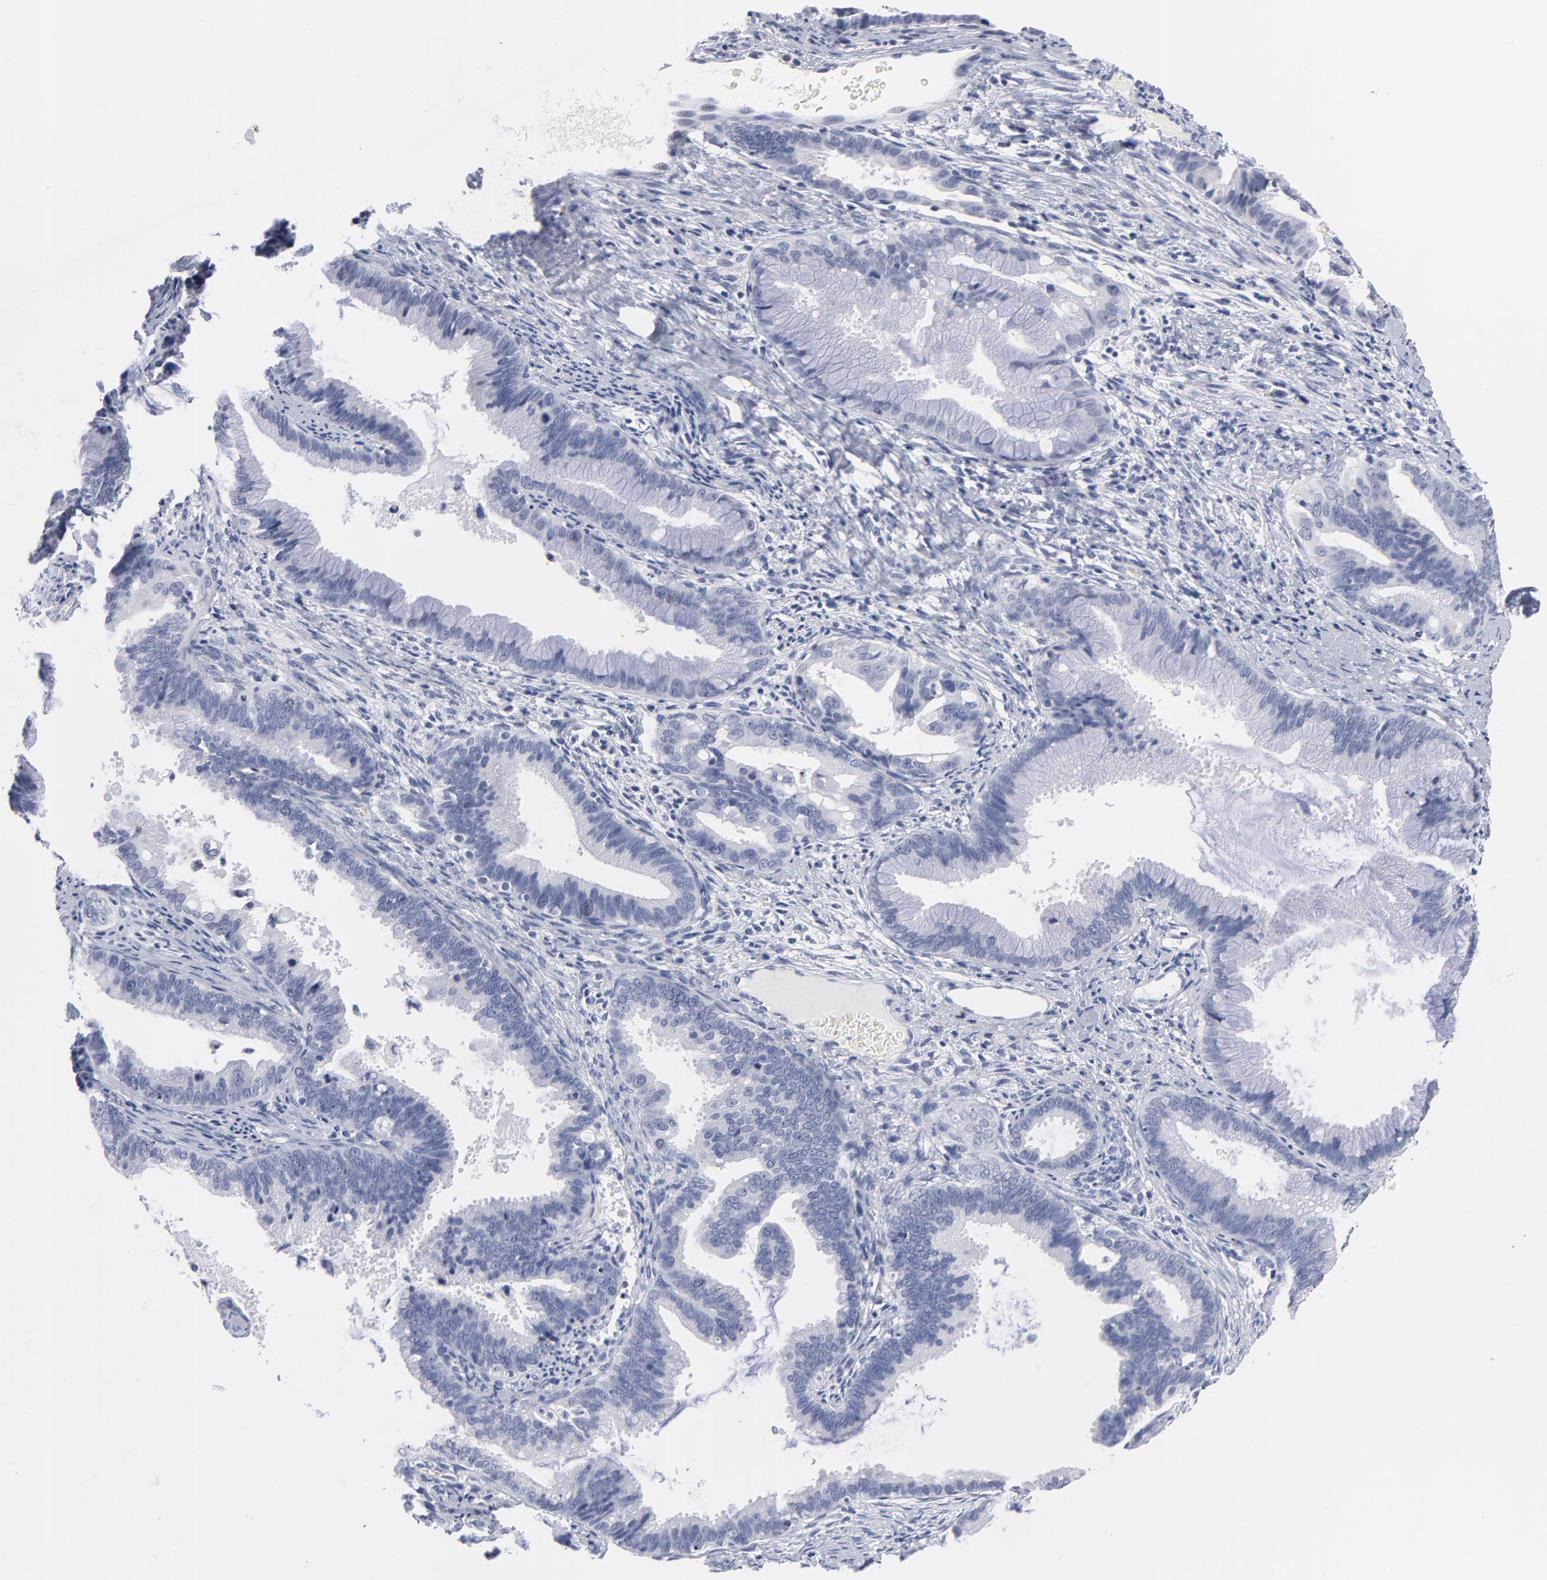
{"staining": {"intensity": "negative", "quantity": "none", "location": "none"}, "tissue": "cervical cancer", "cell_type": "Tumor cells", "image_type": "cancer", "snomed": [{"axis": "morphology", "description": "Adenocarcinoma, NOS"}, {"axis": "topography", "description": "Cervix"}], "caption": "This is a histopathology image of immunohistochemistry (IHC) staining of cervical adenocarcinoma, which shows no expression in tumor cells.", "gene": "KHNYN", "patient": {"sex": "female", "age": 47}}